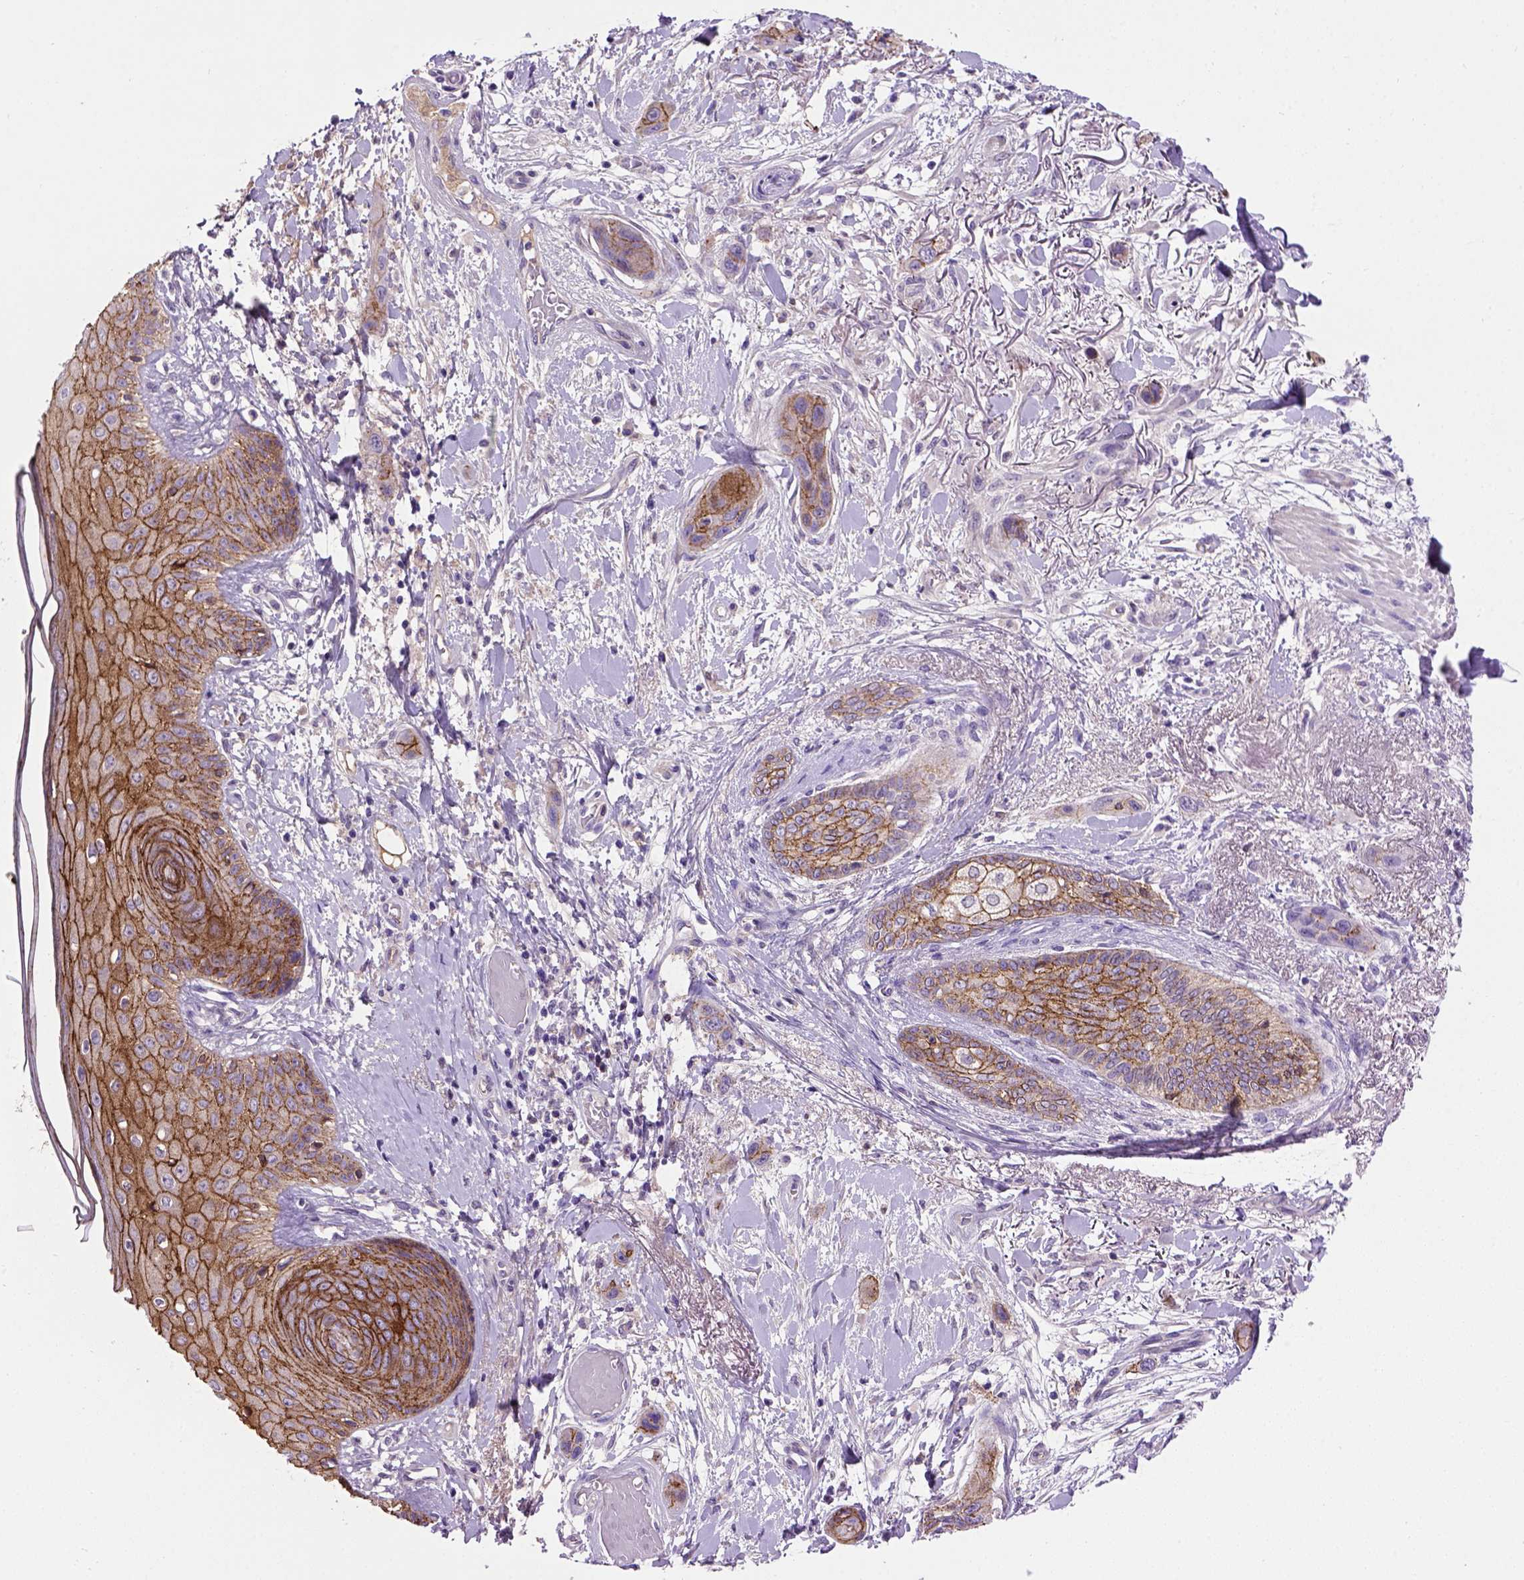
{"staining": {"intensity": "moderate", "quantity": ">75%", "location": "cytoplasmic/membranous"}, "tissue": "skin cancer", "cell_type": "Tumor cells", "image_type": "cancer", "snomed": [{"axis": "morphology", "description": "Squamous cell carcinoma, NOS"}, {"axis": "topography", "description": "Skin"}], "caption": "DAB immunohistochemical staining of human skin cancer (squamous cell carcinoma) shows moderate cytoplasmic/membranous protein expression in approximately >75% of tumor cells. (Stains: DAB in brown, nuclei in blue, Microscopy: brightfield microscopy at high magnification).", "gene": "CDH1", "patient": {"sex": "male", "age": 79}}